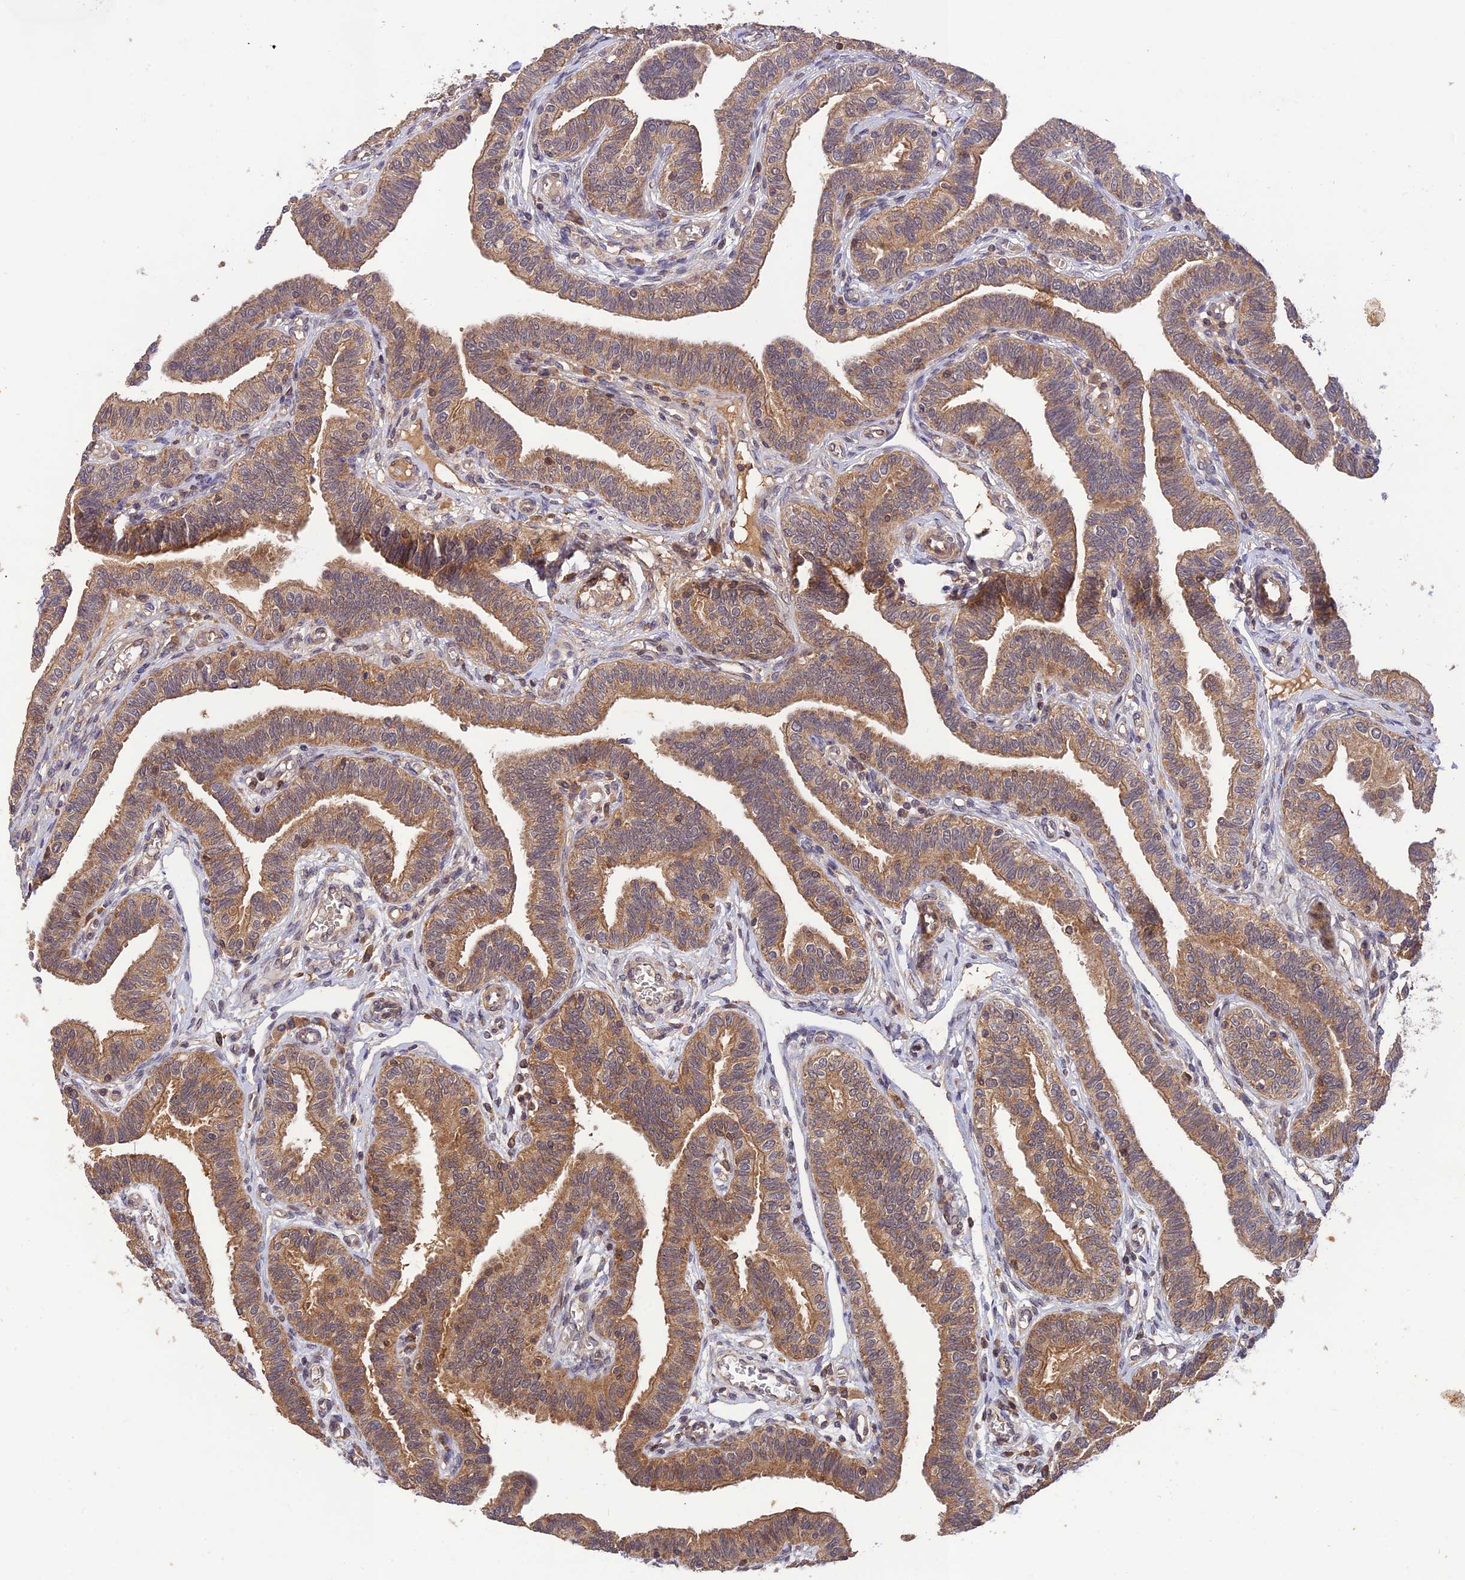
{"staining": {"intensity": "moderate", "quantity": ">75%", "location": "cytoplasmic/membranous"}, "tissue": "fallopian tube", "cell_type": "Glandular cells", "image_type": "normal", "snomed": [{"axis": "morphology", "description": "Normal tissue, NOS"}, {"axis": "topography", "description": "Fallopian tube"}], "caption": "Protein staining exhibits moderate cytoplasmic/membranous staining in about >75% of glandular cells in benign fallopian tube.", "gene": "REV1", "patient": {"sex": "female", "age": 39}}